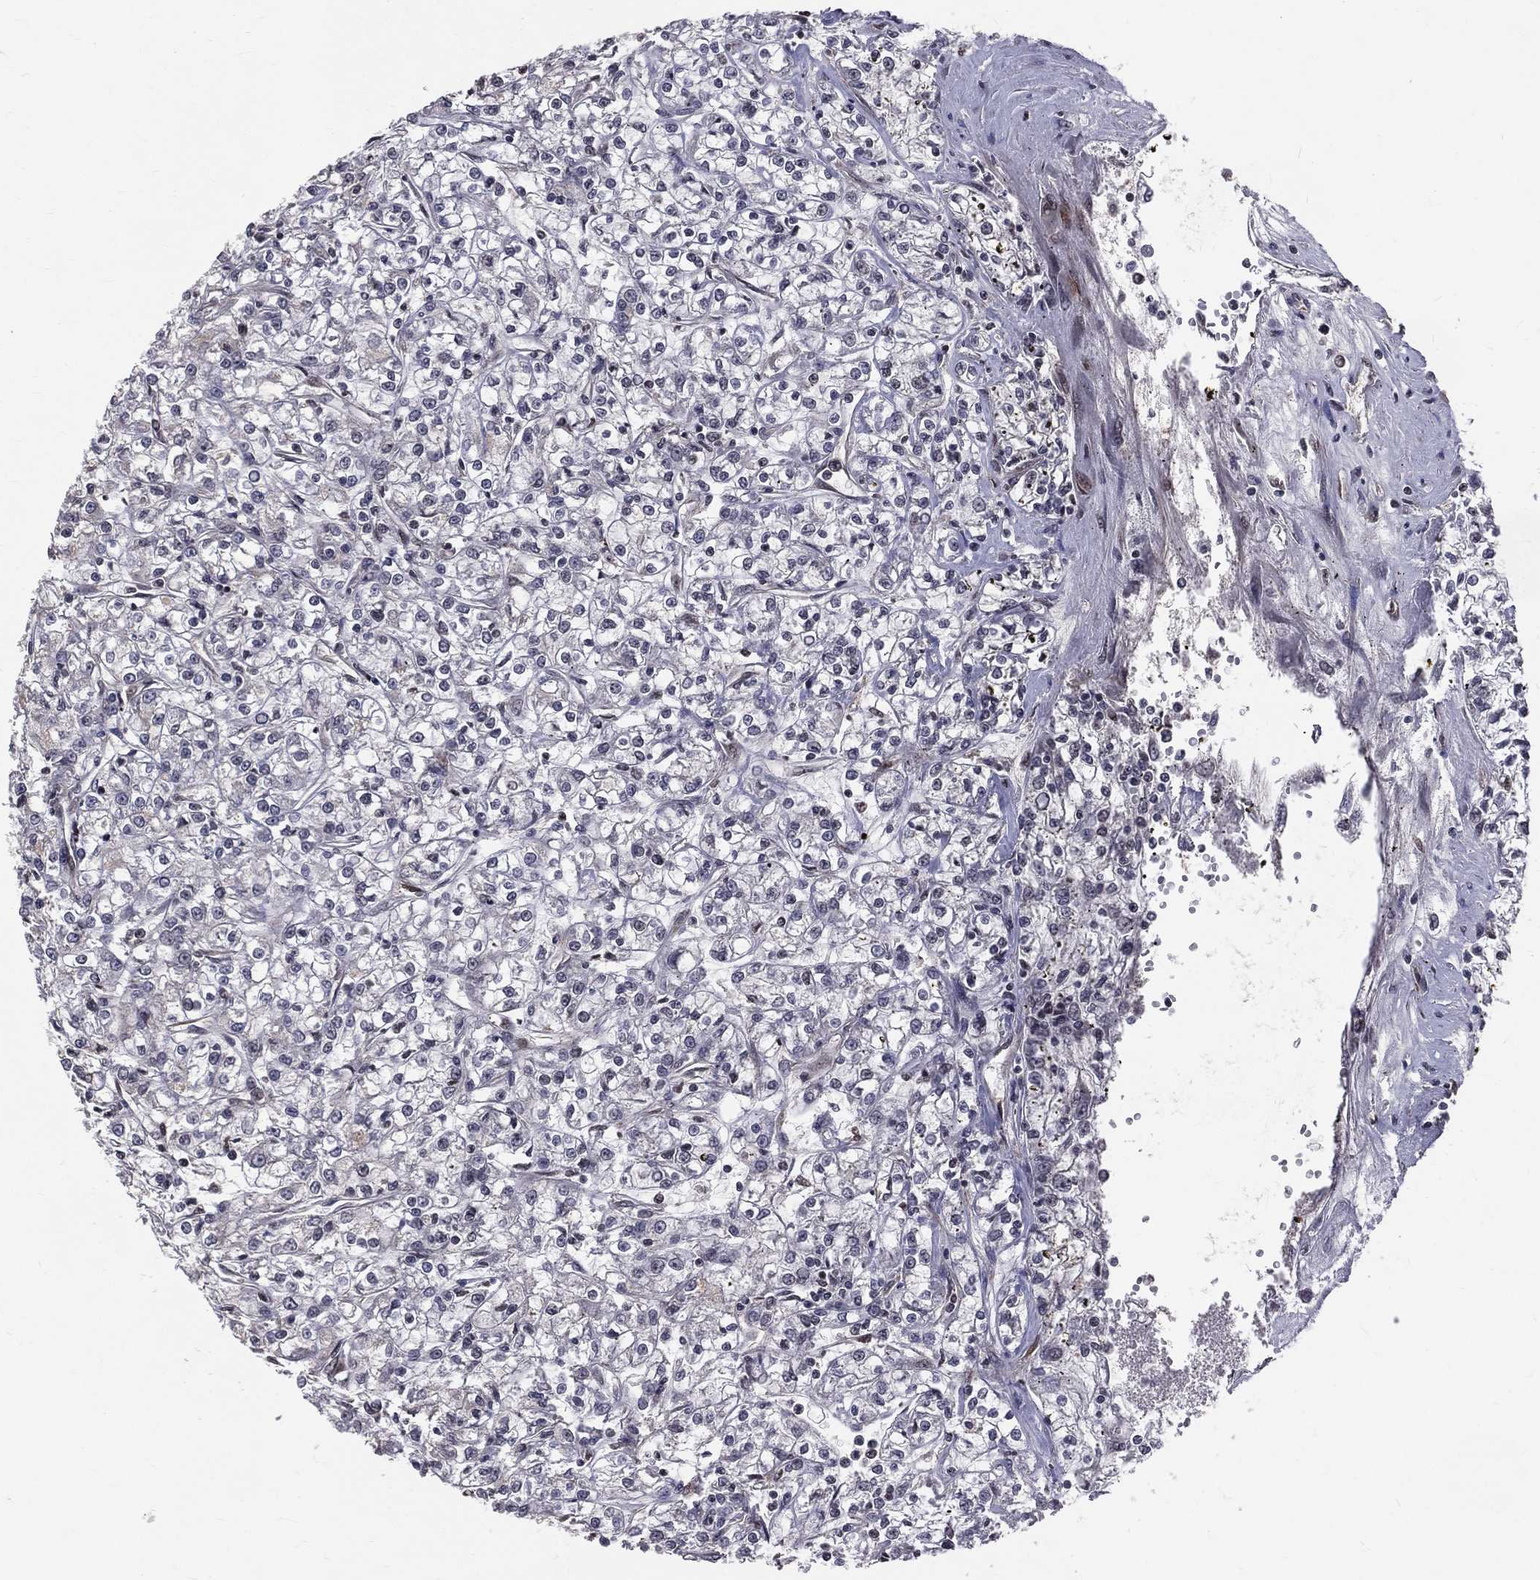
{"staining": {"intensity": "negative", "quantity": "none", "location": "none"}, "tissue": "renal cancer", "cell_type": "Tumor cells", "image_type": "cancer", "snomed": [{"axis": "morphology", "description": "Adenocarcinoma, NOS"}, {"axis": "topography", "description": "Kidney"}], "caption": "An image of human renal adenocarcinoma is negative for staining in tumor cells.", "gene": "SMC3", "patient": {"sex": "female", "age": 59}}